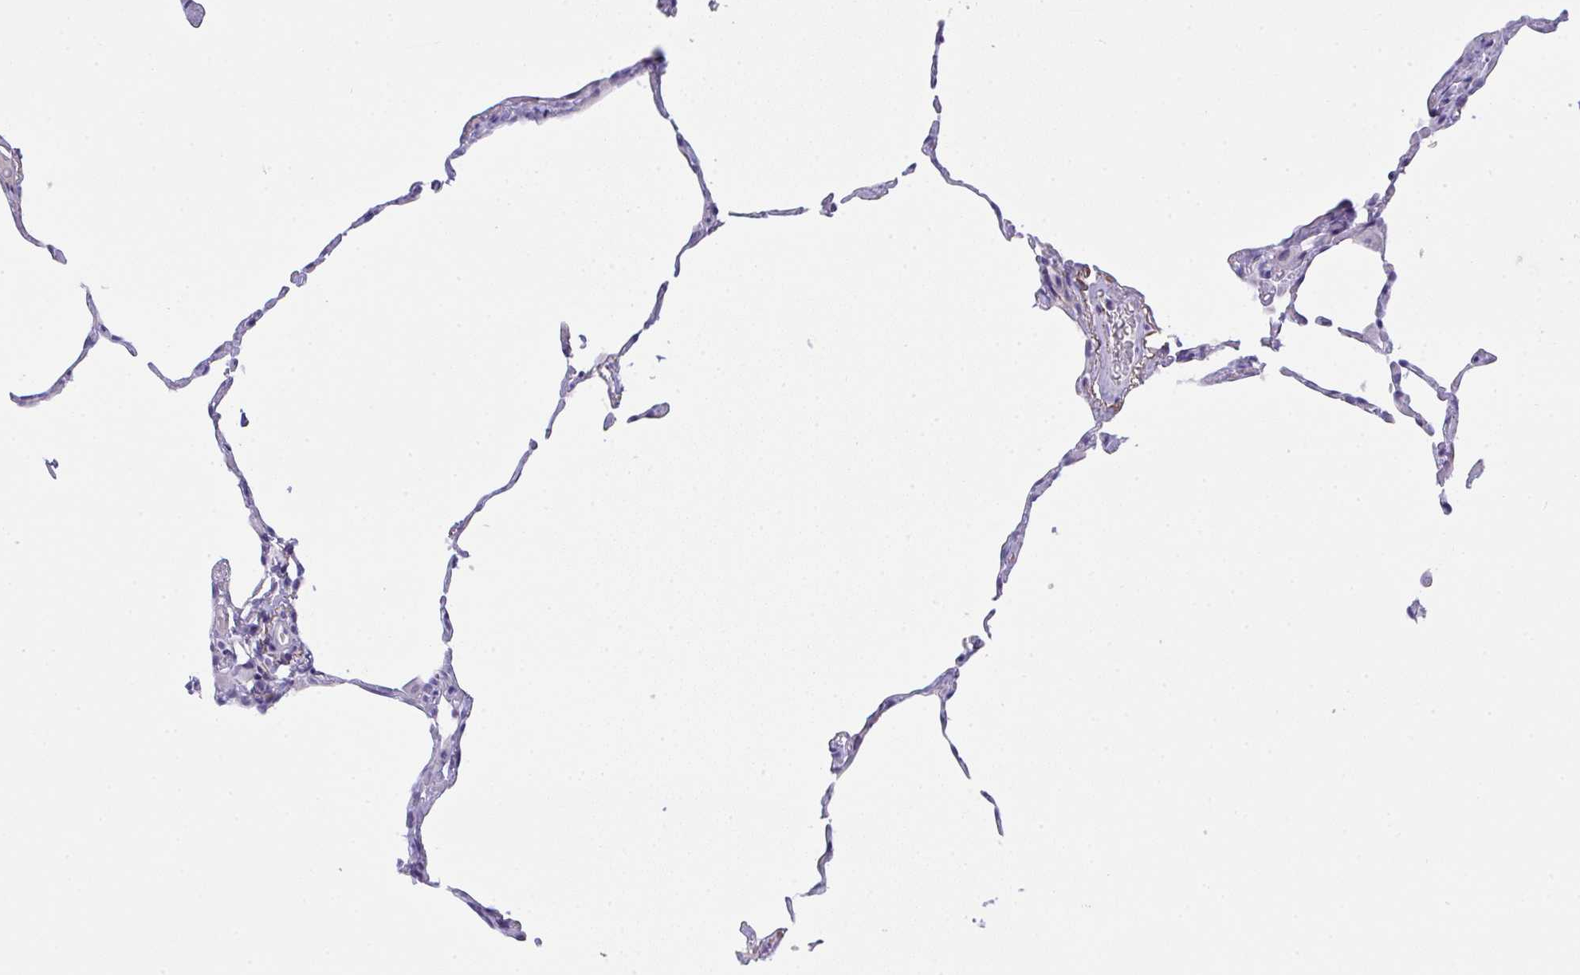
{"staining": {"intensity": "negative", "quantity": "none", "location": "none"}, "tissue": "lung", "cell_type": "Alveolar cells", "image_type": "normal", "snomed": [{"axis": "morphology", "description": "Normal tissue, NOS"}, {"axis": "topography", "description": "Lung"}], "caption": "A photomicrograph of human lung is negative for staining in alveolar cells. (DAB immunohistochemistry (IHC) visualized using brightfield microscopy, high magnification).", "gene": "KMT2E", "patient": {"sex": "female", "age": 57}}